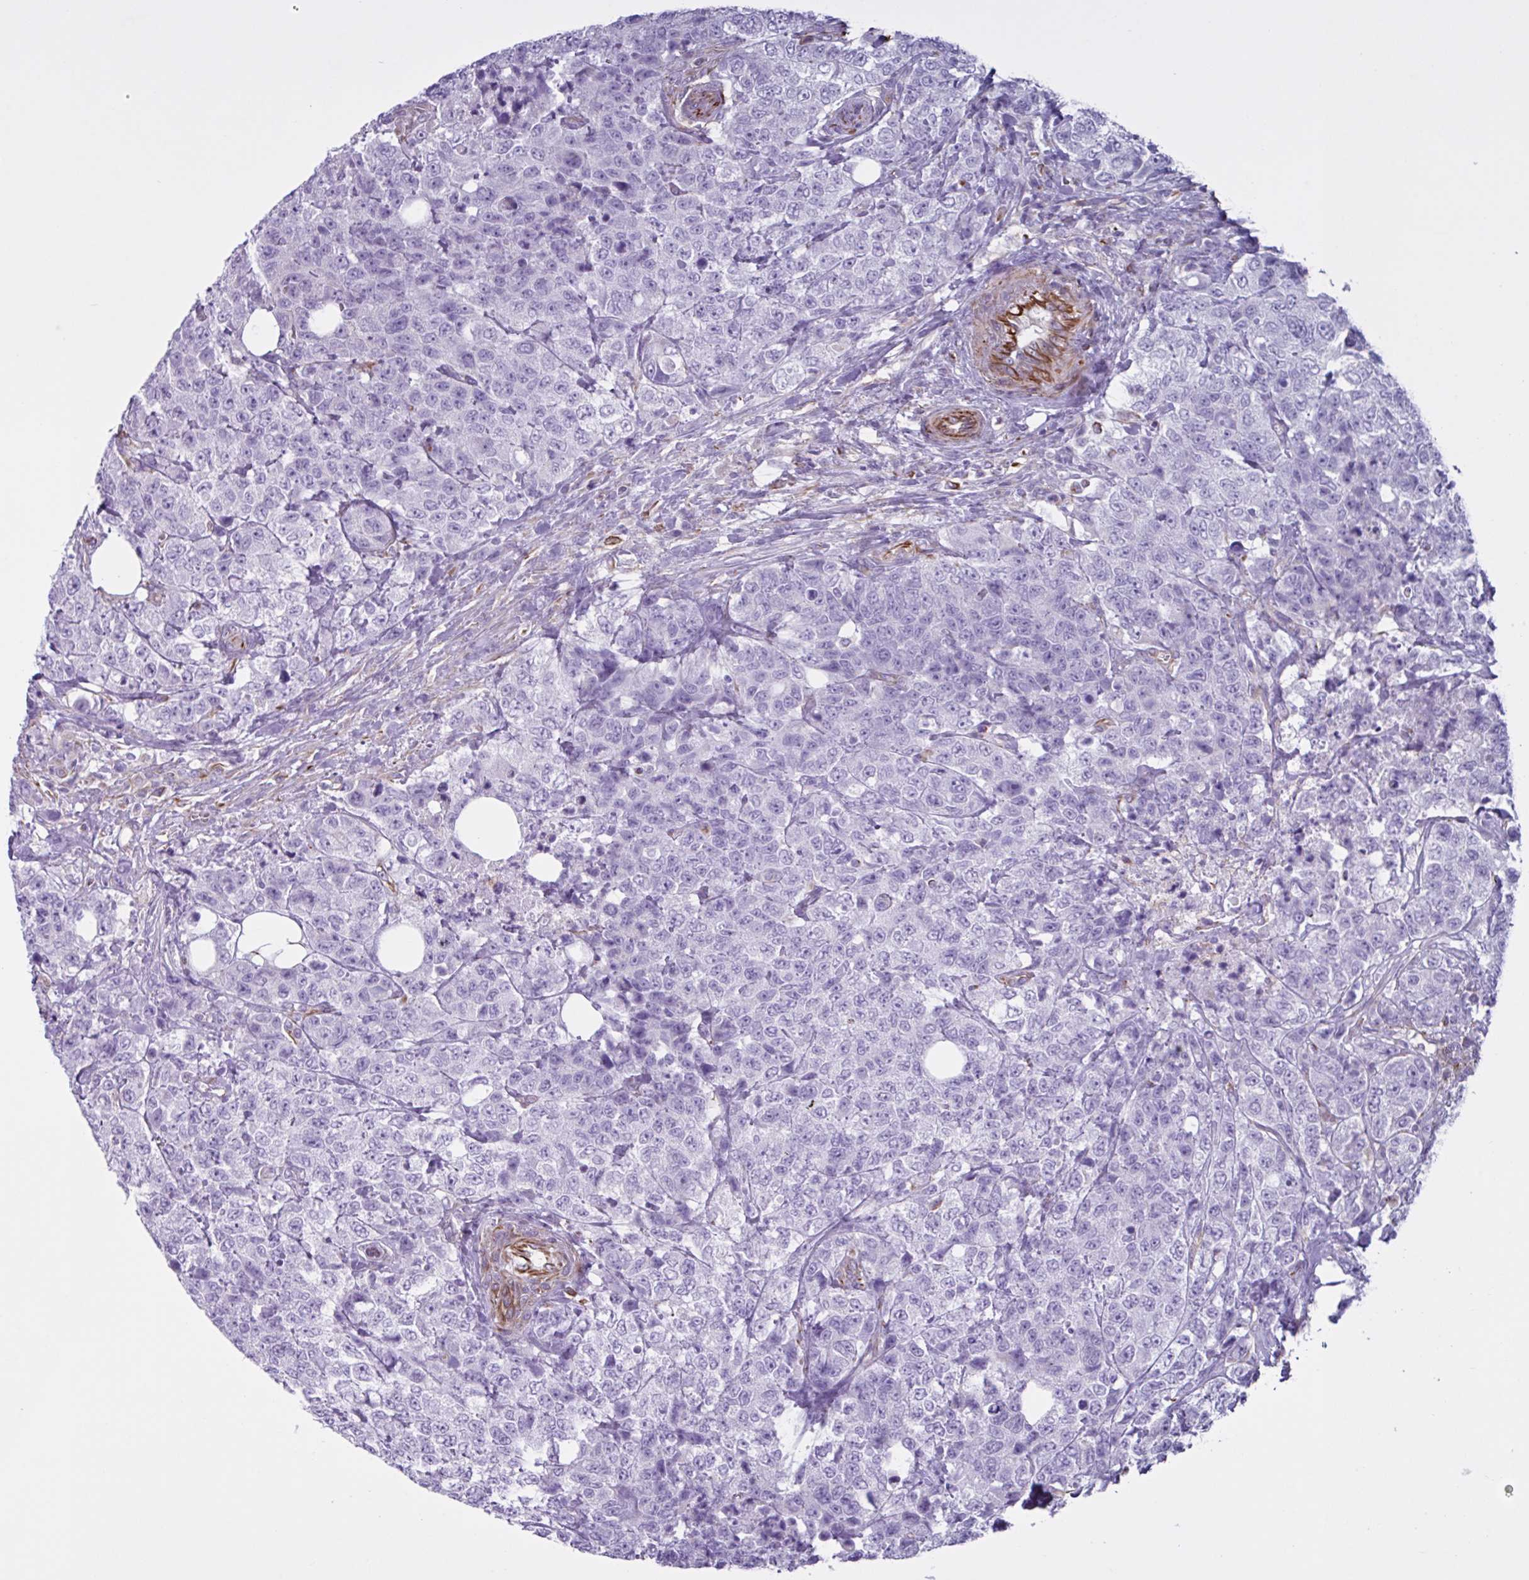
{"staining": {"intensity": "negative", "quantity": "none", "location": "none"}, "tissue": "urothelial cancer", "cell_type": "Tumor cells", "image_type": "cancer", "snomed": [{"axis": "morphology", "description": "Urothelial carcinoma, High grade"}, {"axis": "topography", "description": "Urinary bladder"}], "caption": "Immunohistochemistry of human urothelial carcinoma (high-grade) demonstrates no staining in tumor cells. Brightfield microscopy of immunohistochemistry (IHC) stained with DAB (brown) and hematoxylin (blue), captured at high magnification.", "gene": "TMEM86B", "patient": {"sex": "female", "age": 78}}